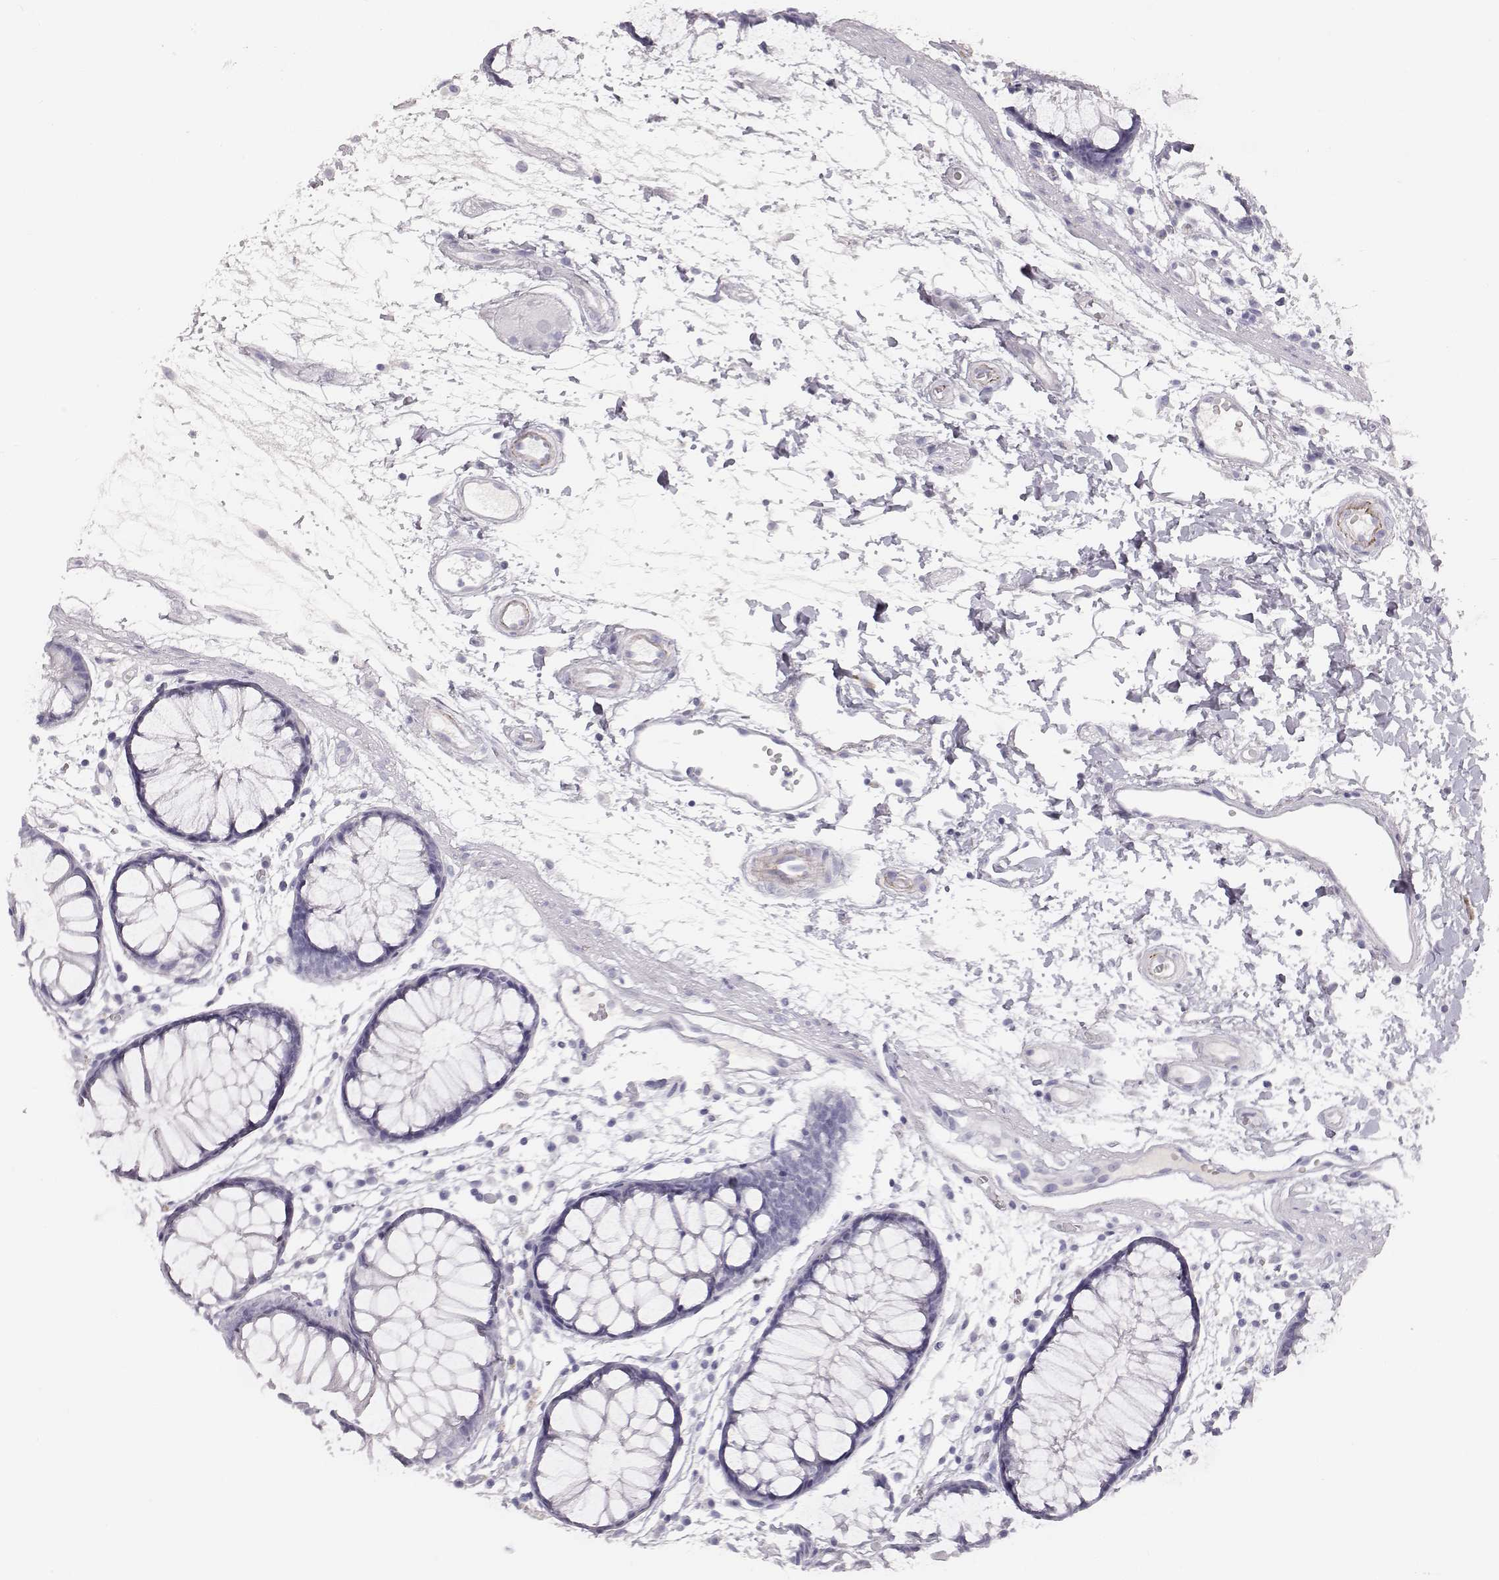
{"staining": {"intensity": "negative", "quantity": "none", "location": "none"}, "tissue": "colon", "cell_type": "Endothelial cells", "image_type": "normal", "snomed": [{"axis": "morphology", "description": "Normal tissue, NOS"}, {"axis": "morphology", "description": "Adenocarcinoma, NOS"}, {"axis": "topography", "description": "Colon"}], "caption": "Immunohistochemistry image of unremarkable colon: human colon stained with DAB (3,3'-diaminobenzidine) reveals no significant protein positivity in endothelial cells. (DAB immunohistochemistry visualized using brightfield microscopy, high magnification).", "gene": "KRTAP16", "patient": {"sex": "male", "age": 65}}